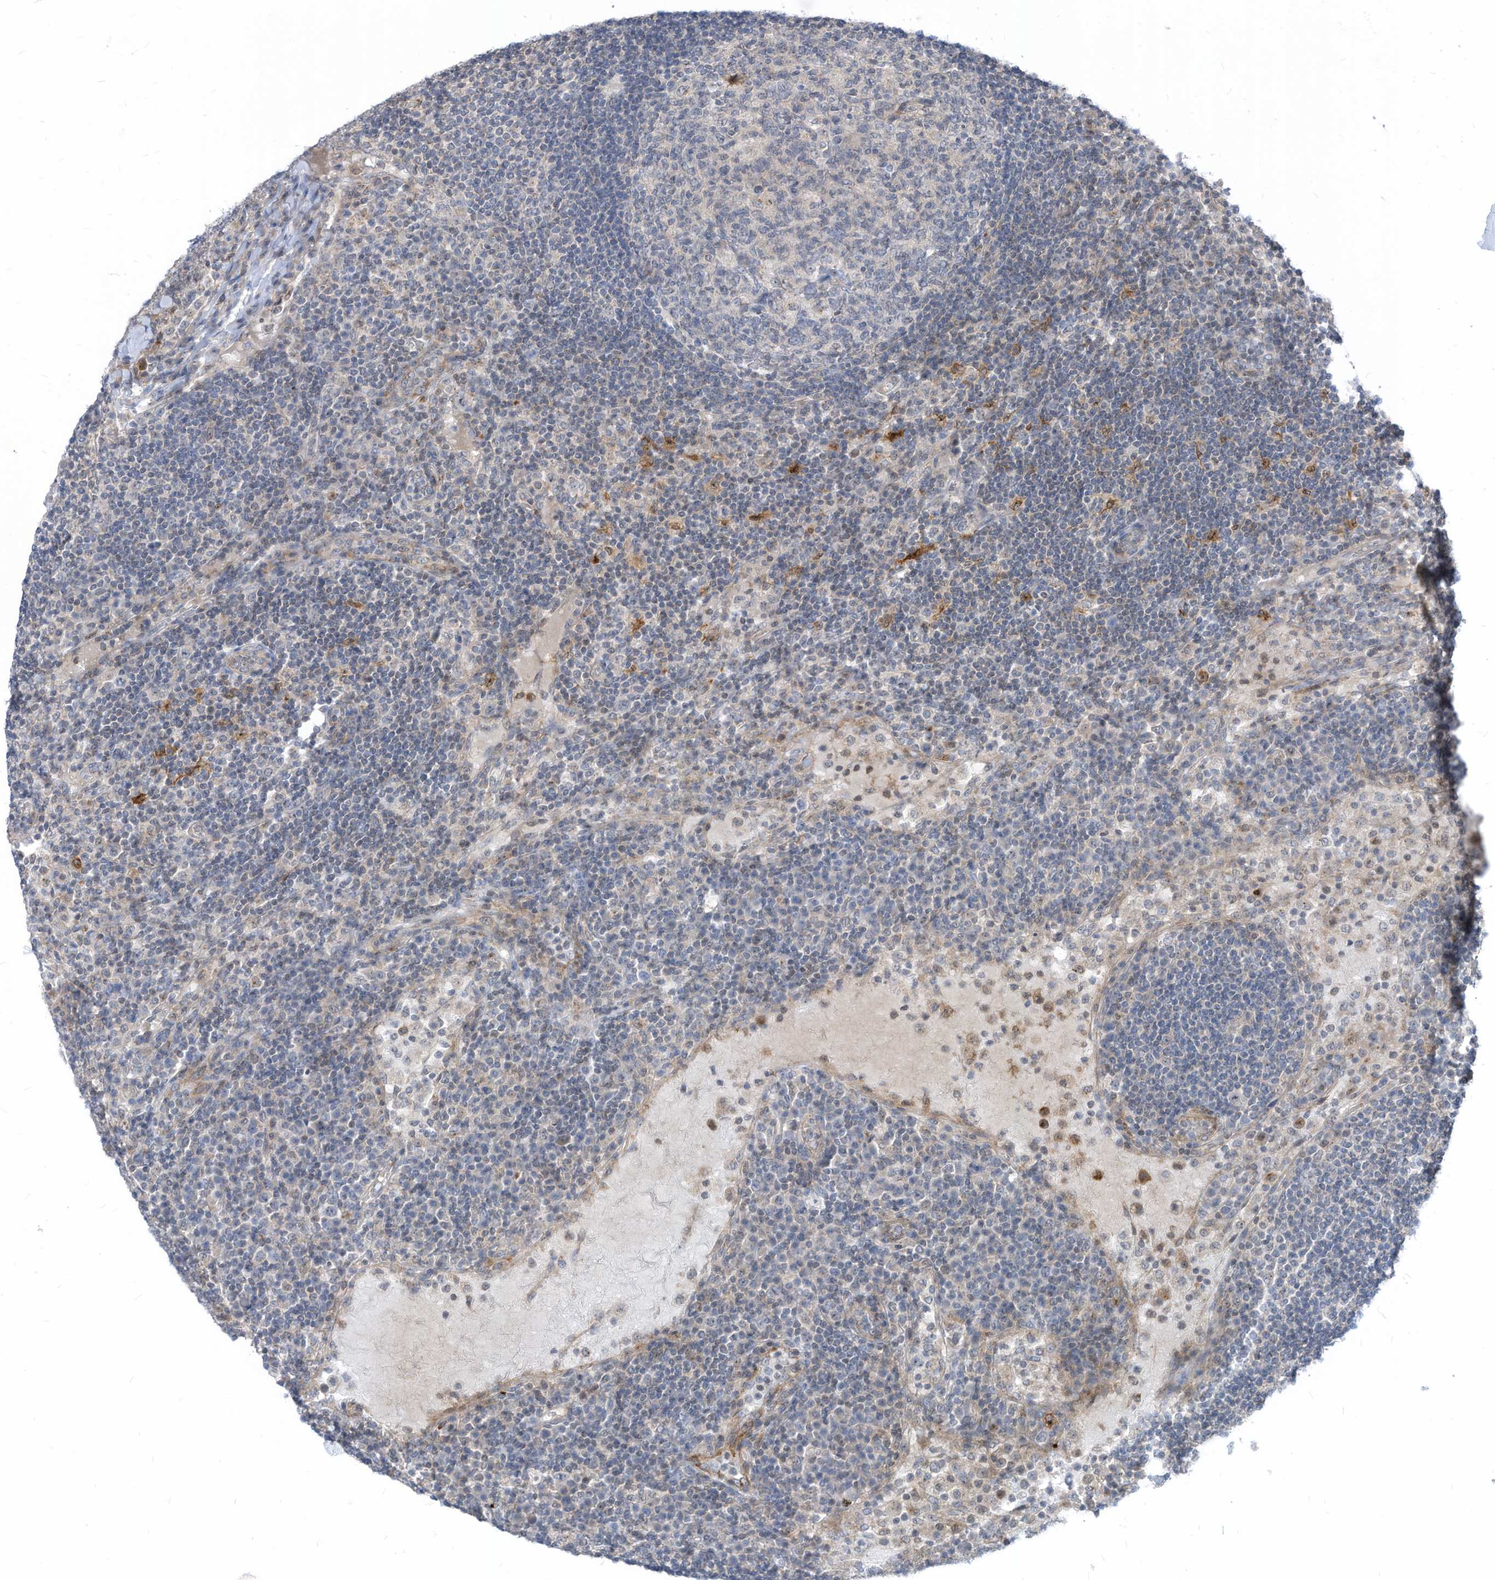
{"staining": {"intensity": "negative", "quantity": "none", "location": "none"}, "tissue": "lymph node", "cell_type": "Germinal center cells", "image_type": "normal", "snomed": [{"axis": "morphology", "description": "Normal tissue, NOS"}, {"axis": "topography", "description": "Lymph node"}], "caption": "Germinal center cells show no significant protein expression in normal lymph node. (DAB immunohistochemistry (IHC) with hematoxylin counter stain).", "gene": "GPATCH3", "patient": {"sex": "female", "age": 53}}